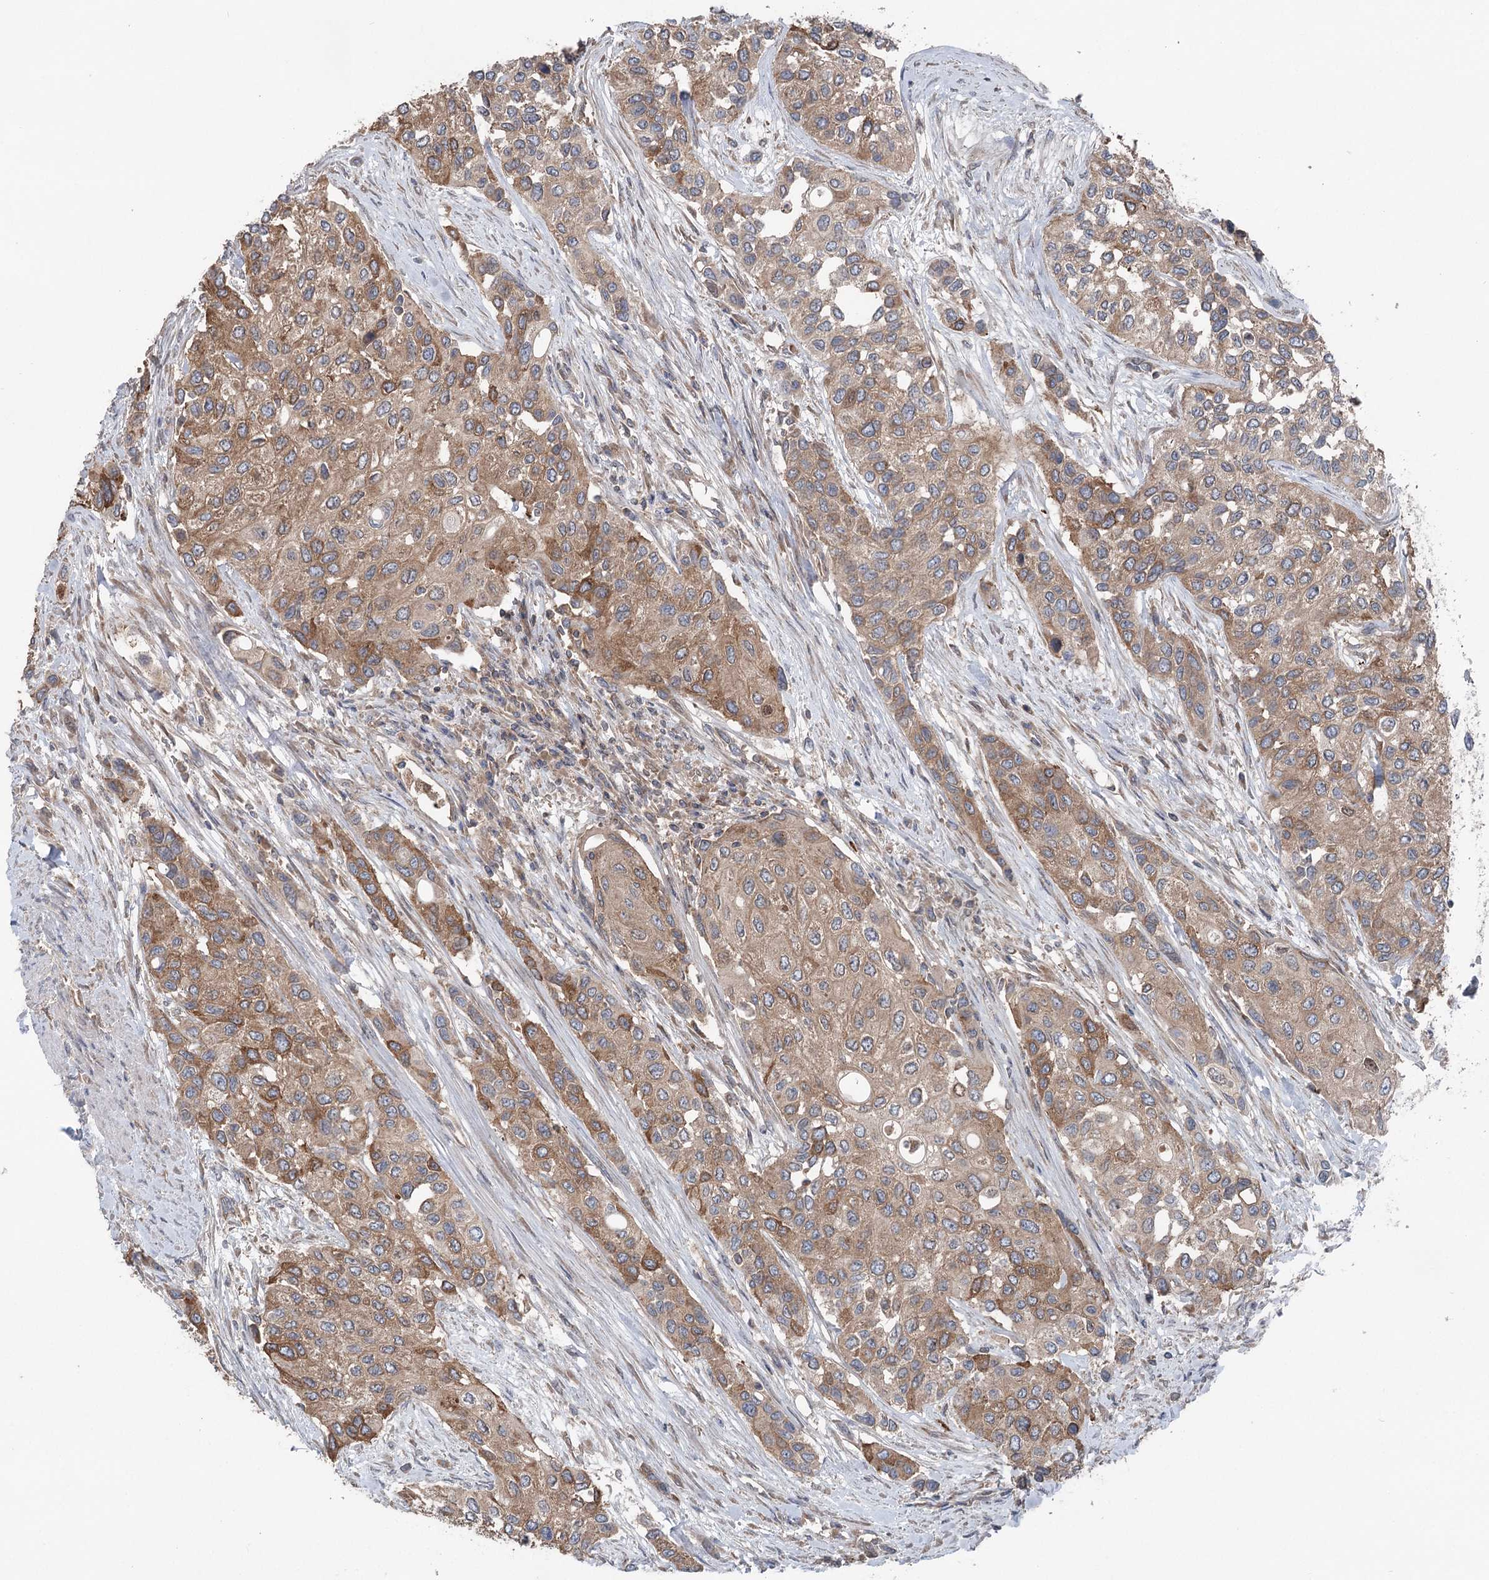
{"staining": {"intensity": "moderate", "quantity": ">75%", "location": "cytoplasmic/membranous"}, "tissue": "urothelial cancer", "cell_type": "Tumor cells", "image_type": "cancer", "snomed": [{"axis": "morphology", "description": "Normal tissue, NOS"}, {"axis": "morphology", "description": "Urothelial carcinoma, High grade"}, {"axis": "topography", "description": "Vascular tissue"}, {"axis": "topography", "description": "Urinary bladder"}], "caption": "This micrograph reveals IHC staining of urothelial cancer, with medium moderate cytoplasmic/membranous staining in approximately >75% of tumor cells.", "gene": "PPP1R21", "patient": {"sex": "female", "age": 56}}